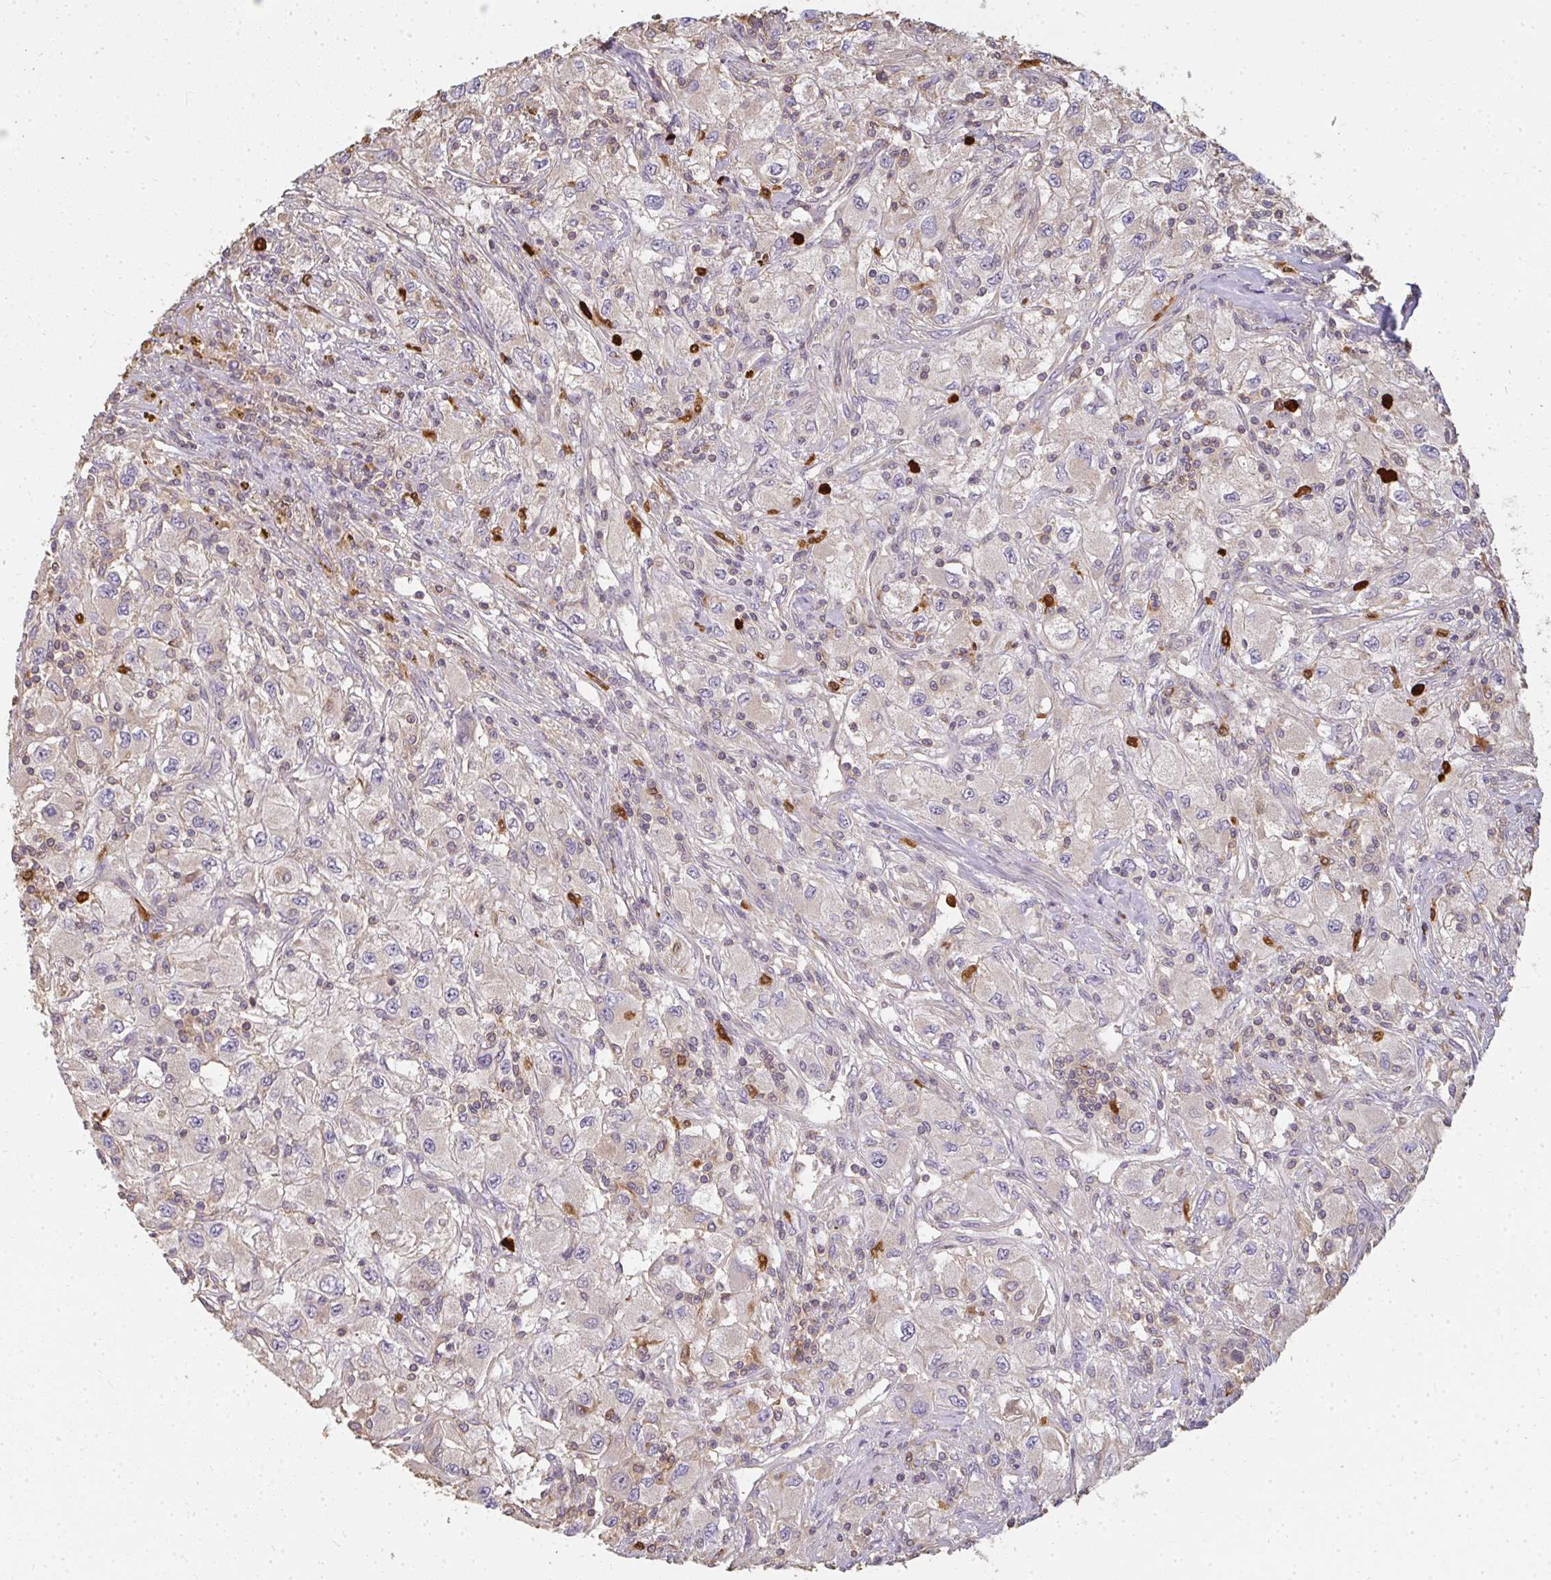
{"staining": {"intensity": "negative", "quantity": "none", "location": "none"}, "tissue": "renal cancer", "cell_type": "Tumor cells", "image_type": "cancer", "snomed": [{"axis": "morphology", "description": "Adenocarcinoma, NOS"}, {"axis": "topography", "description": "Kidney"}], "caption": "Protein analysis of renal cancer displays no significant staining in tumor cells.", "gene": "CNTRL", "patient": {"sex": "female", "age": 67}}